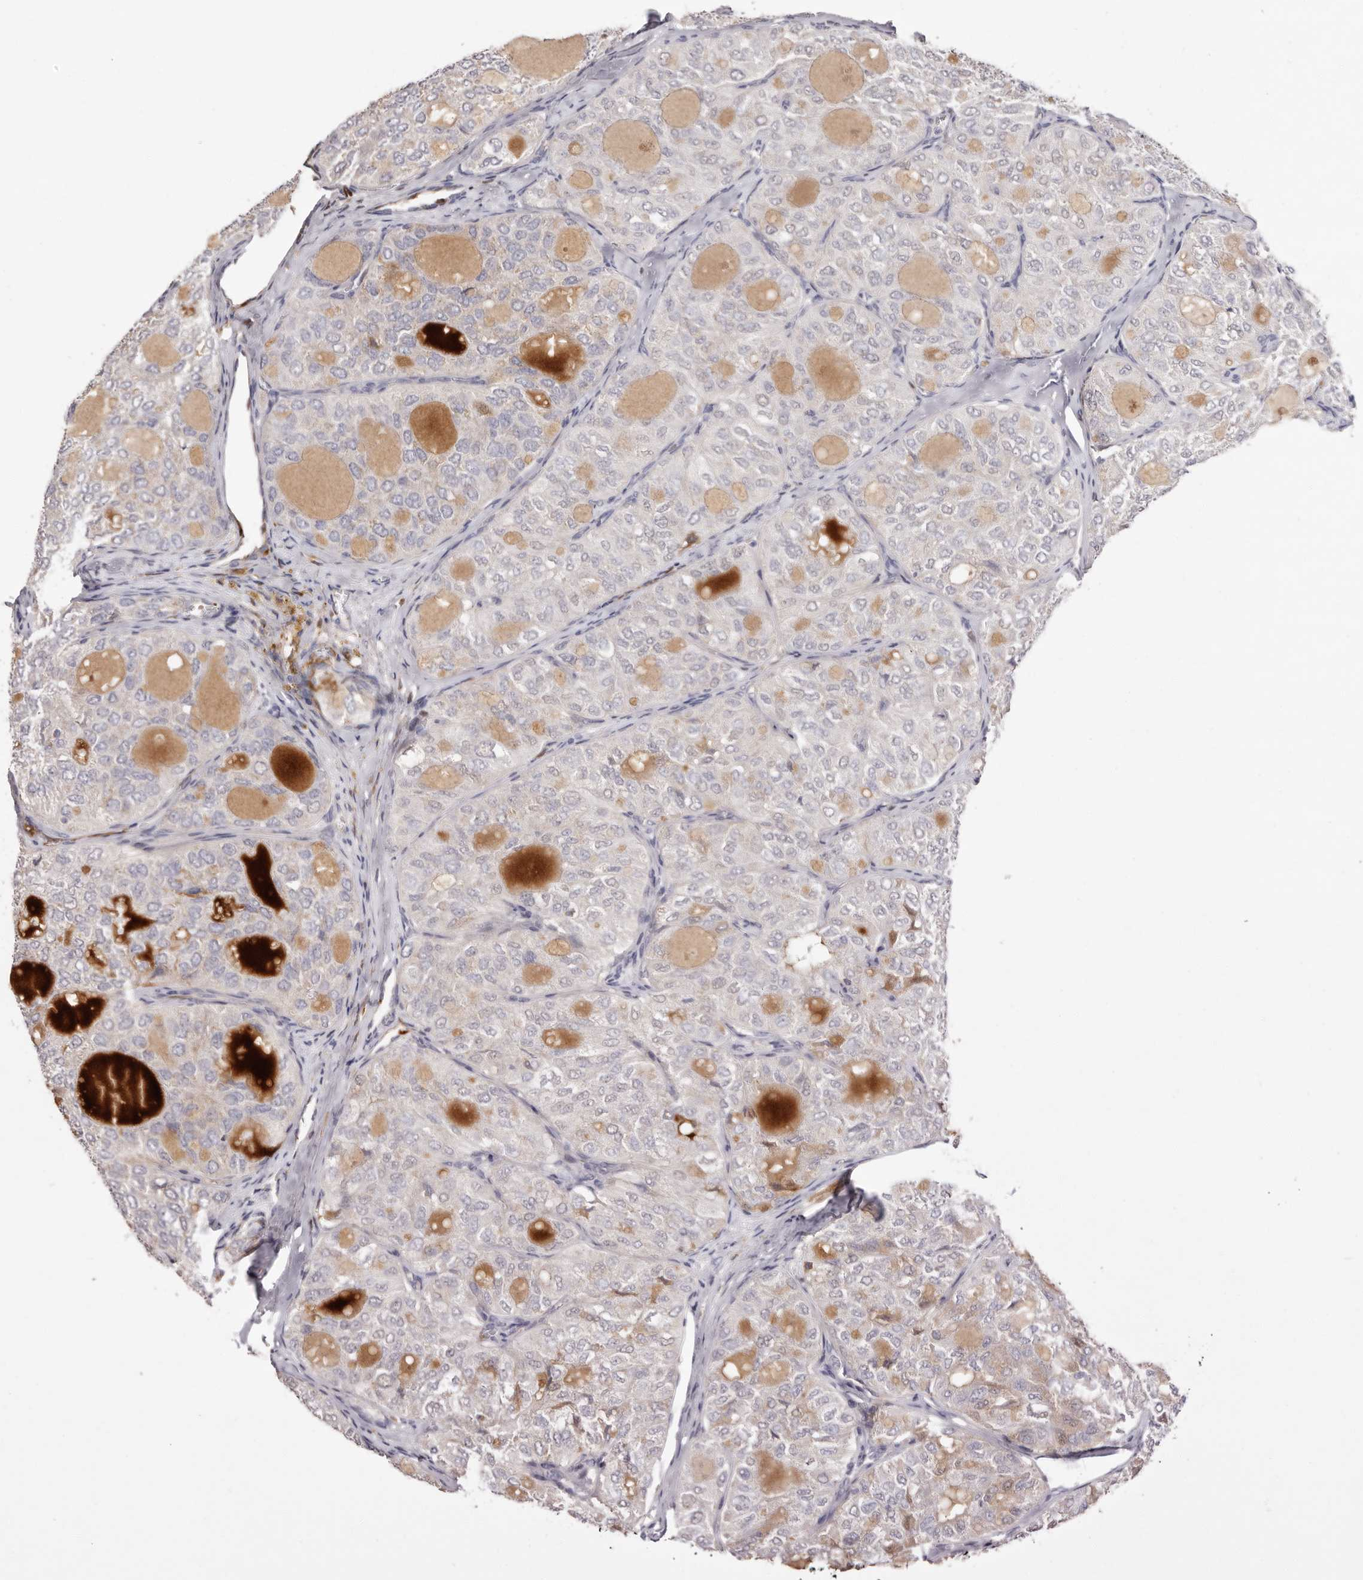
{"staining": {"intensity": "negative", "quantity": "none", "location": "none"}, "tissue": "thyroid cancer", "cell_type": "Tumor cells", "image_type": "cancer", "snomed": [{"axis": "morphology", "description": "Follicular adenoma carcinoma, NOS"}, {"axis": "topography", "description": "Thyroid gland"}], "caption": "IHC of human thyroid cancer shows no expression in tumor cells. (Brightfield microscopy of DAB immunohistochemistry (IHC) at high magnification).", "gene": "LMLN", "patient": {"sex": "male", "age": 75}}